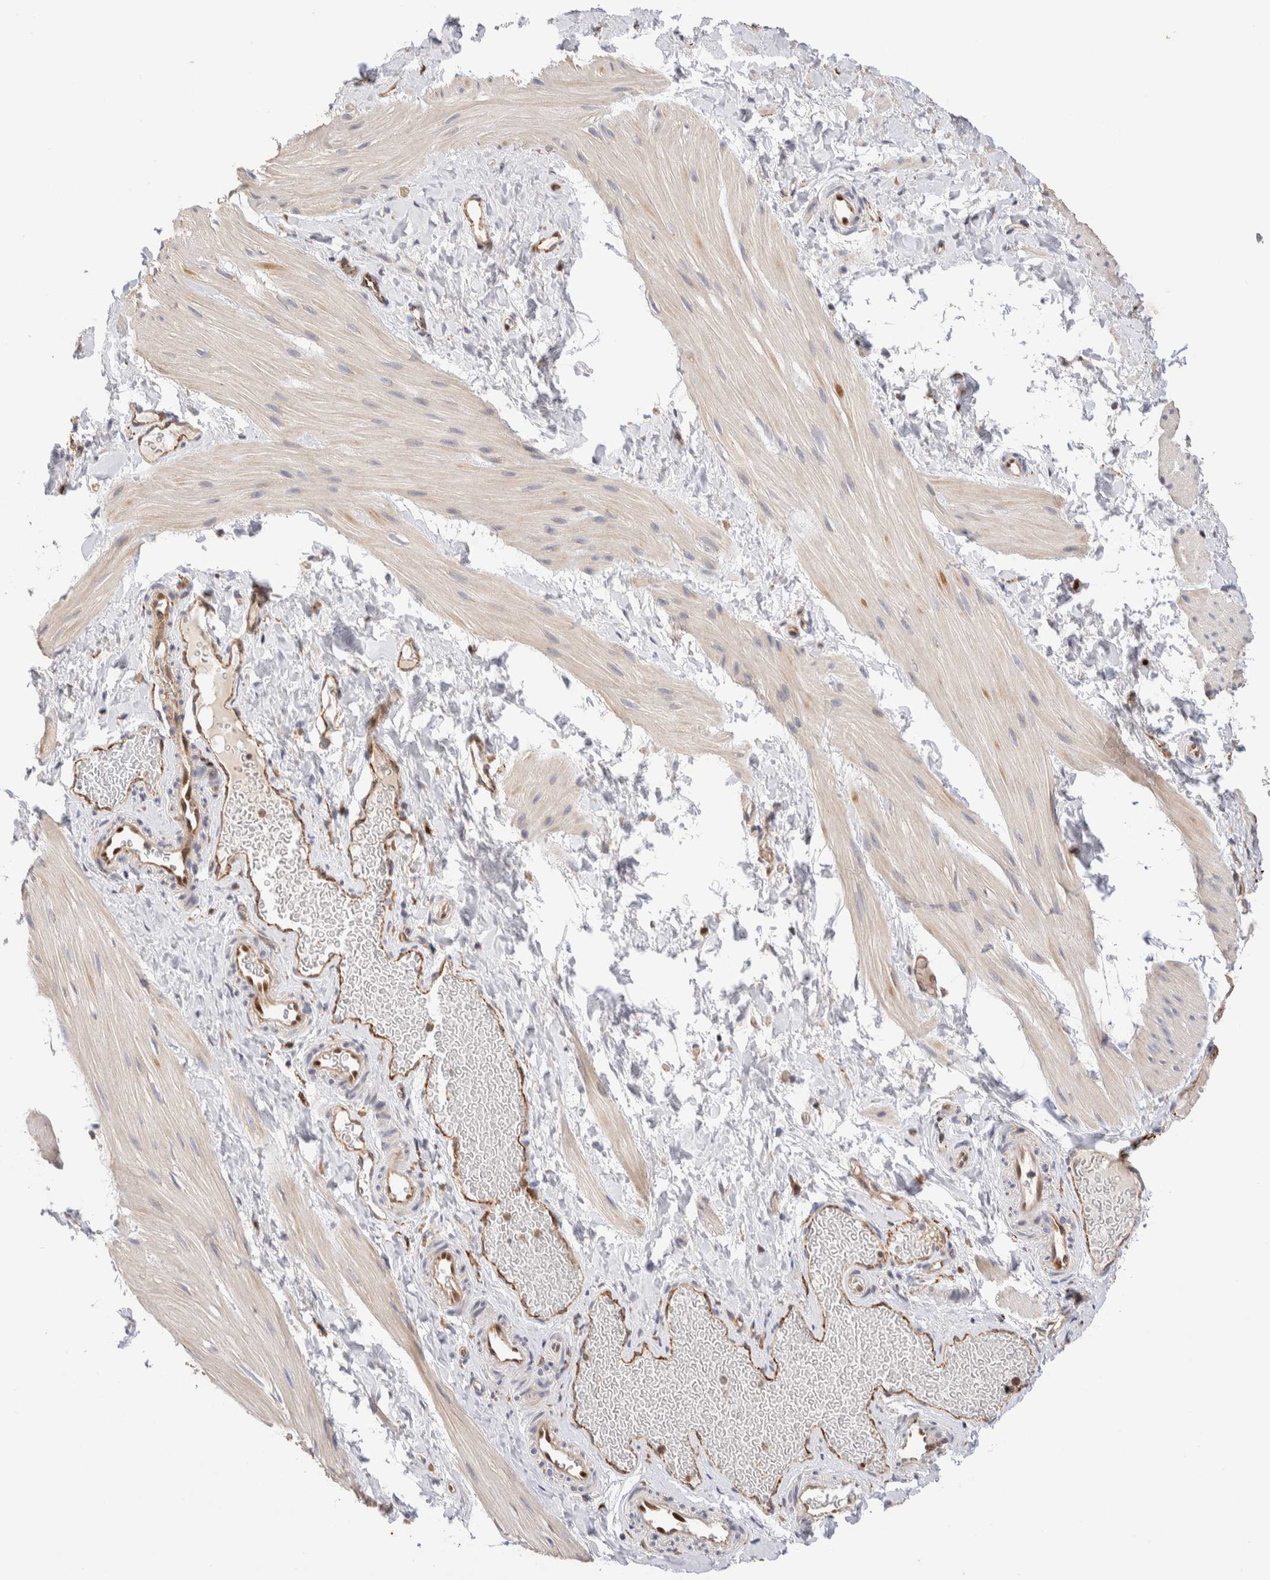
{"staining": {"intensity": "weak", "quantity": "<25%", "location": "cytoplasmic/membranous"}, "tissue": "smooth muscle", "cell_type": "Smooth muscle cells", "image_type": "normal", "snomed": [{"axis": "morphology", "description": "Normal tissue, NOS"}, {"axis": "topography", "description": "Smooth muscle"}], "caption": "The immunohistochemistry photomicrograph has no significant expression in smooth muscle cells of smooth muscle.", "gene": "NSMAF", "patient": {"sex": "male", "age": 16}}